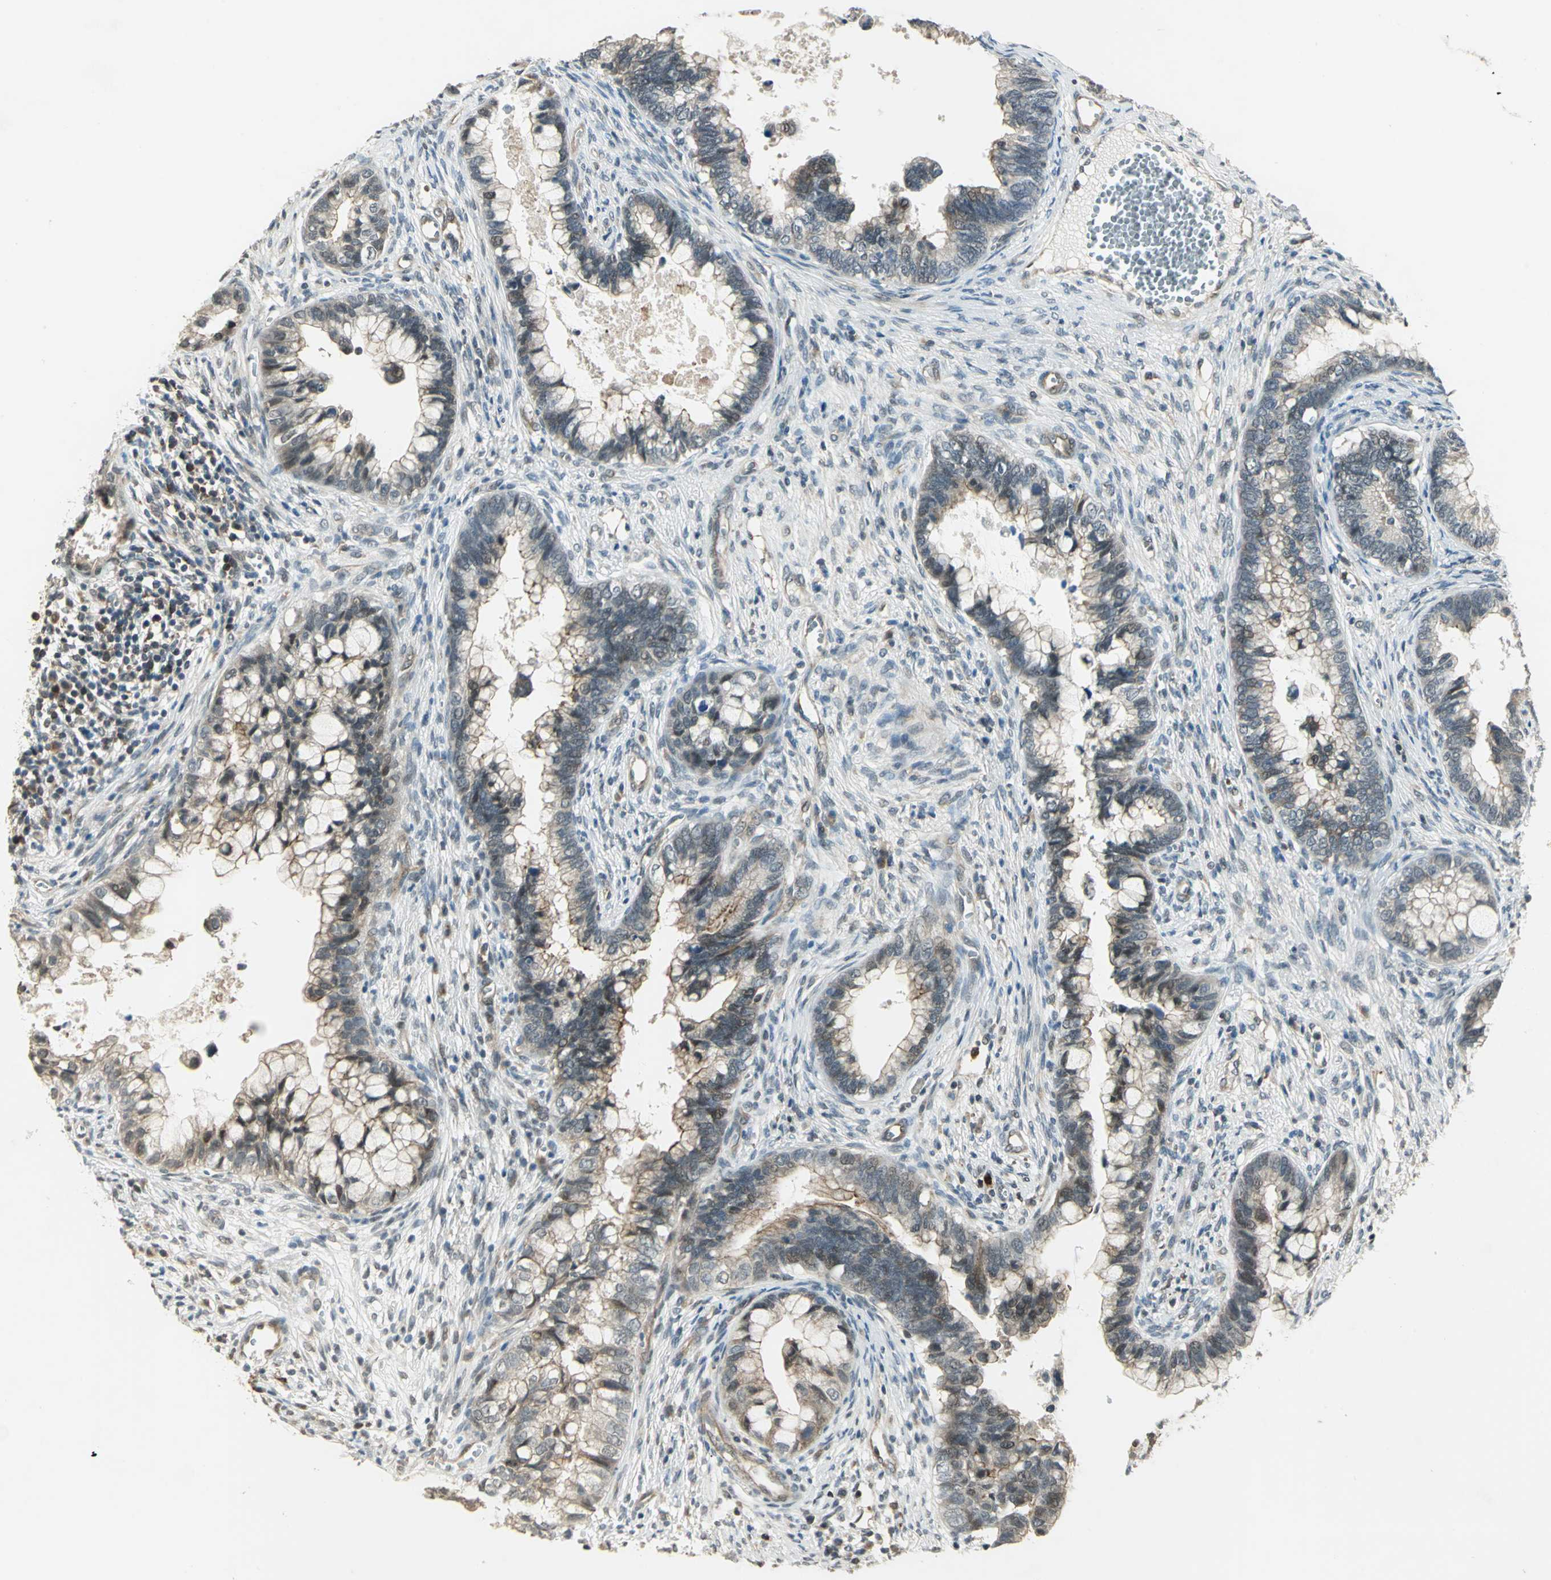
{"staining": {"intensity": "weak", "quantity": ">75%", "location": "cytoplasmic/membranous"}, "tissue": "cervical cancer", "cell_type": "Tumor cells", "image_type": "cancer", "snomed": [{"axis": "morphology", "description": "Adenocarcinoma, NOS"}, {"axis": "topography", "description": "Cervix"}], "caption": "IHC (DAB) staining of human cervical adenocarcinoma displays weak cytoplasmic/membranous protein positivity in about >75% of tumor cells. The staining was performed using DAB (3,3'-diaminobenzidine), with brown indicating positive protein expression. Nuclei are stained blue with hematoxylin.", "gene": "PLAGL2", "patient": {"sex": "female", "age": 44}}